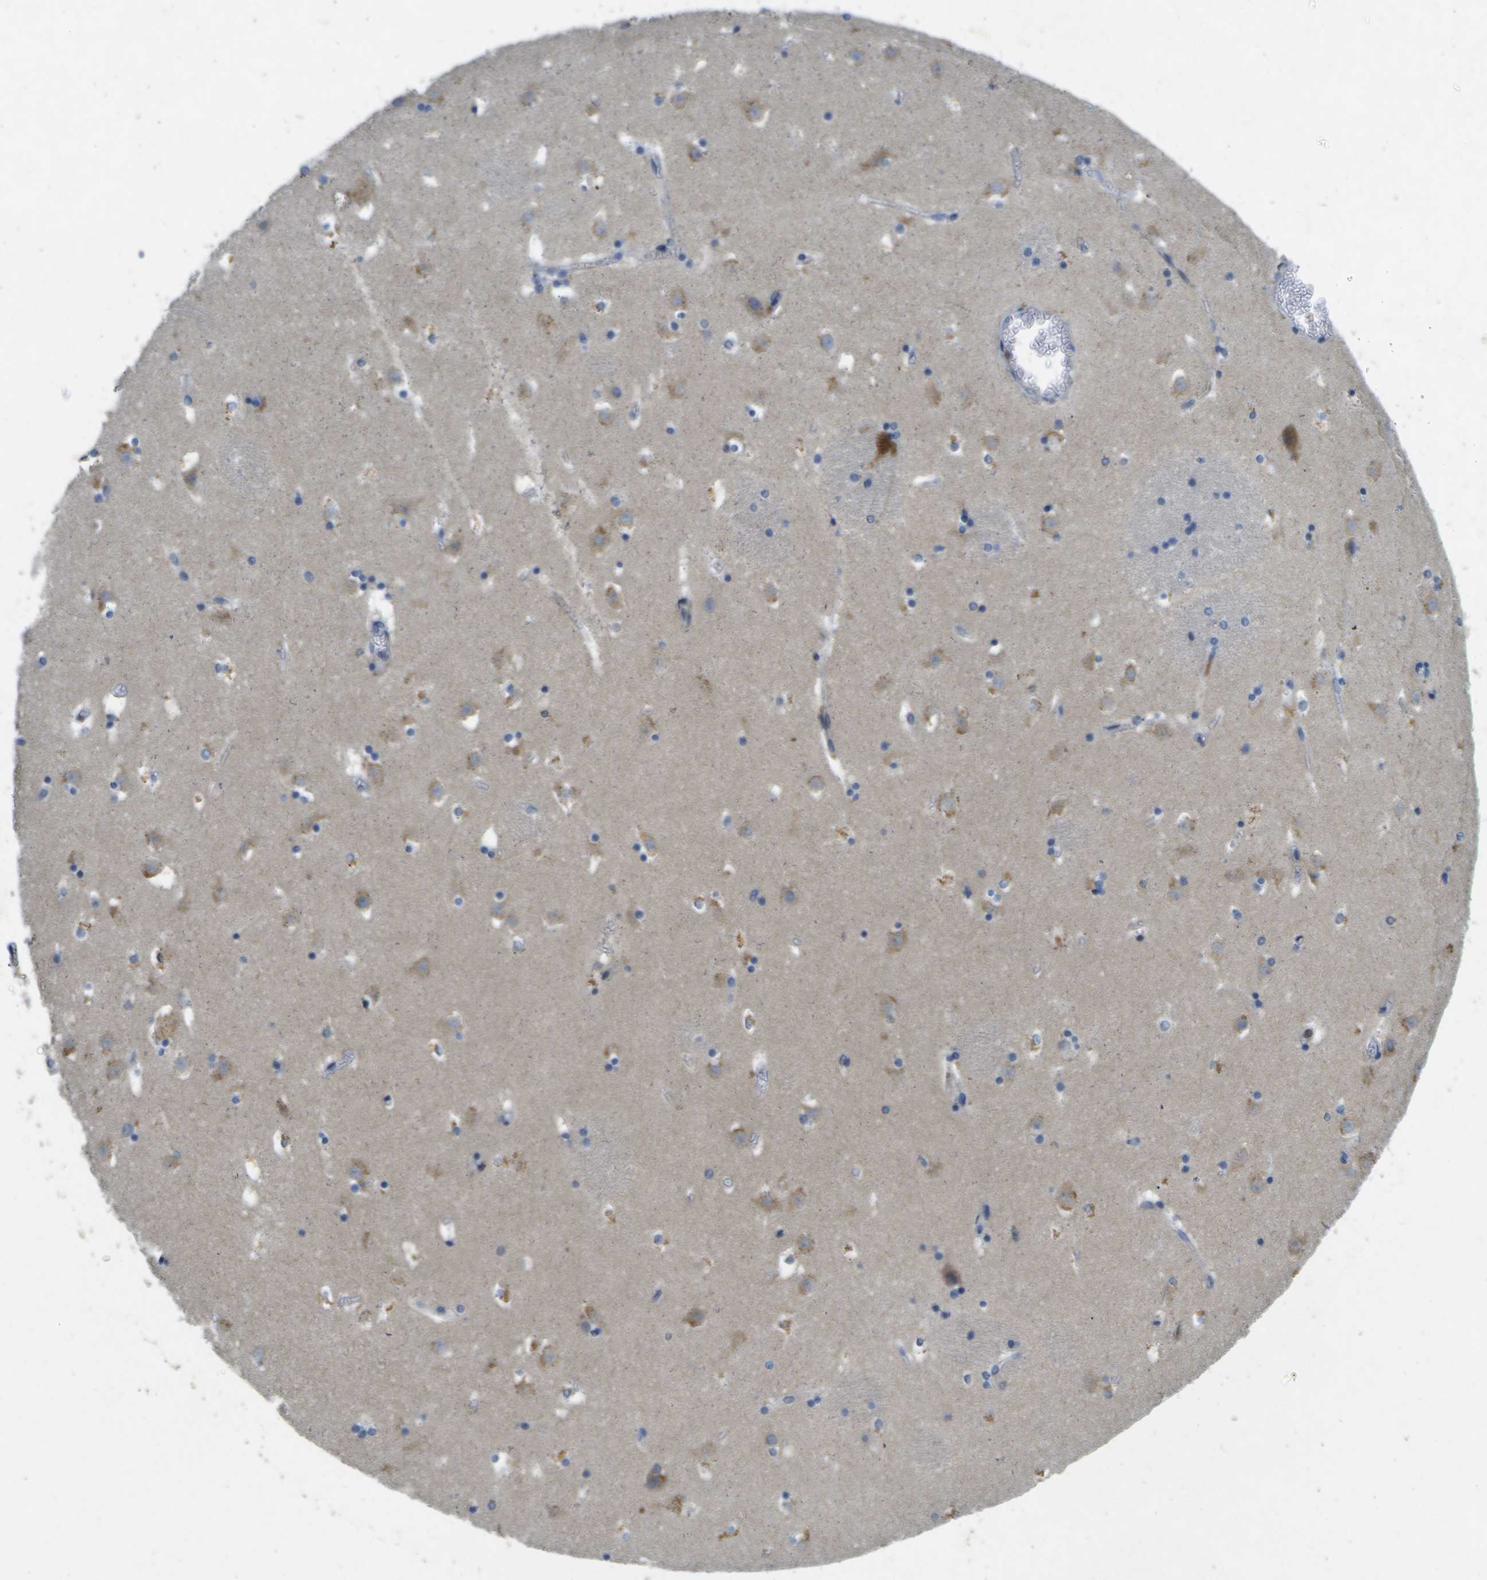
{"staining": {"intensity": "weak", "quantity": "<25%", "location": "cytoplasmic/membranous"}, "tissue": "caudate", "cell_type": "Glial cells", "image_type": "normal", "snomed": [{"axis": "morphology", "description": "Normal tissue, NOS"}, {"axis": "topography", "description": "Lateral ventricle wall"}], "caption": "A high-resolution photomicrograph shows immunohistochemistry (IHC) staining of benign caudate, which reveals no significant positivity in glial cells. (DAB immunohistochemistry with hematoxylin counter stain).", "gene": "LIPG", "patient": {"sex": "male", "age": 45}}